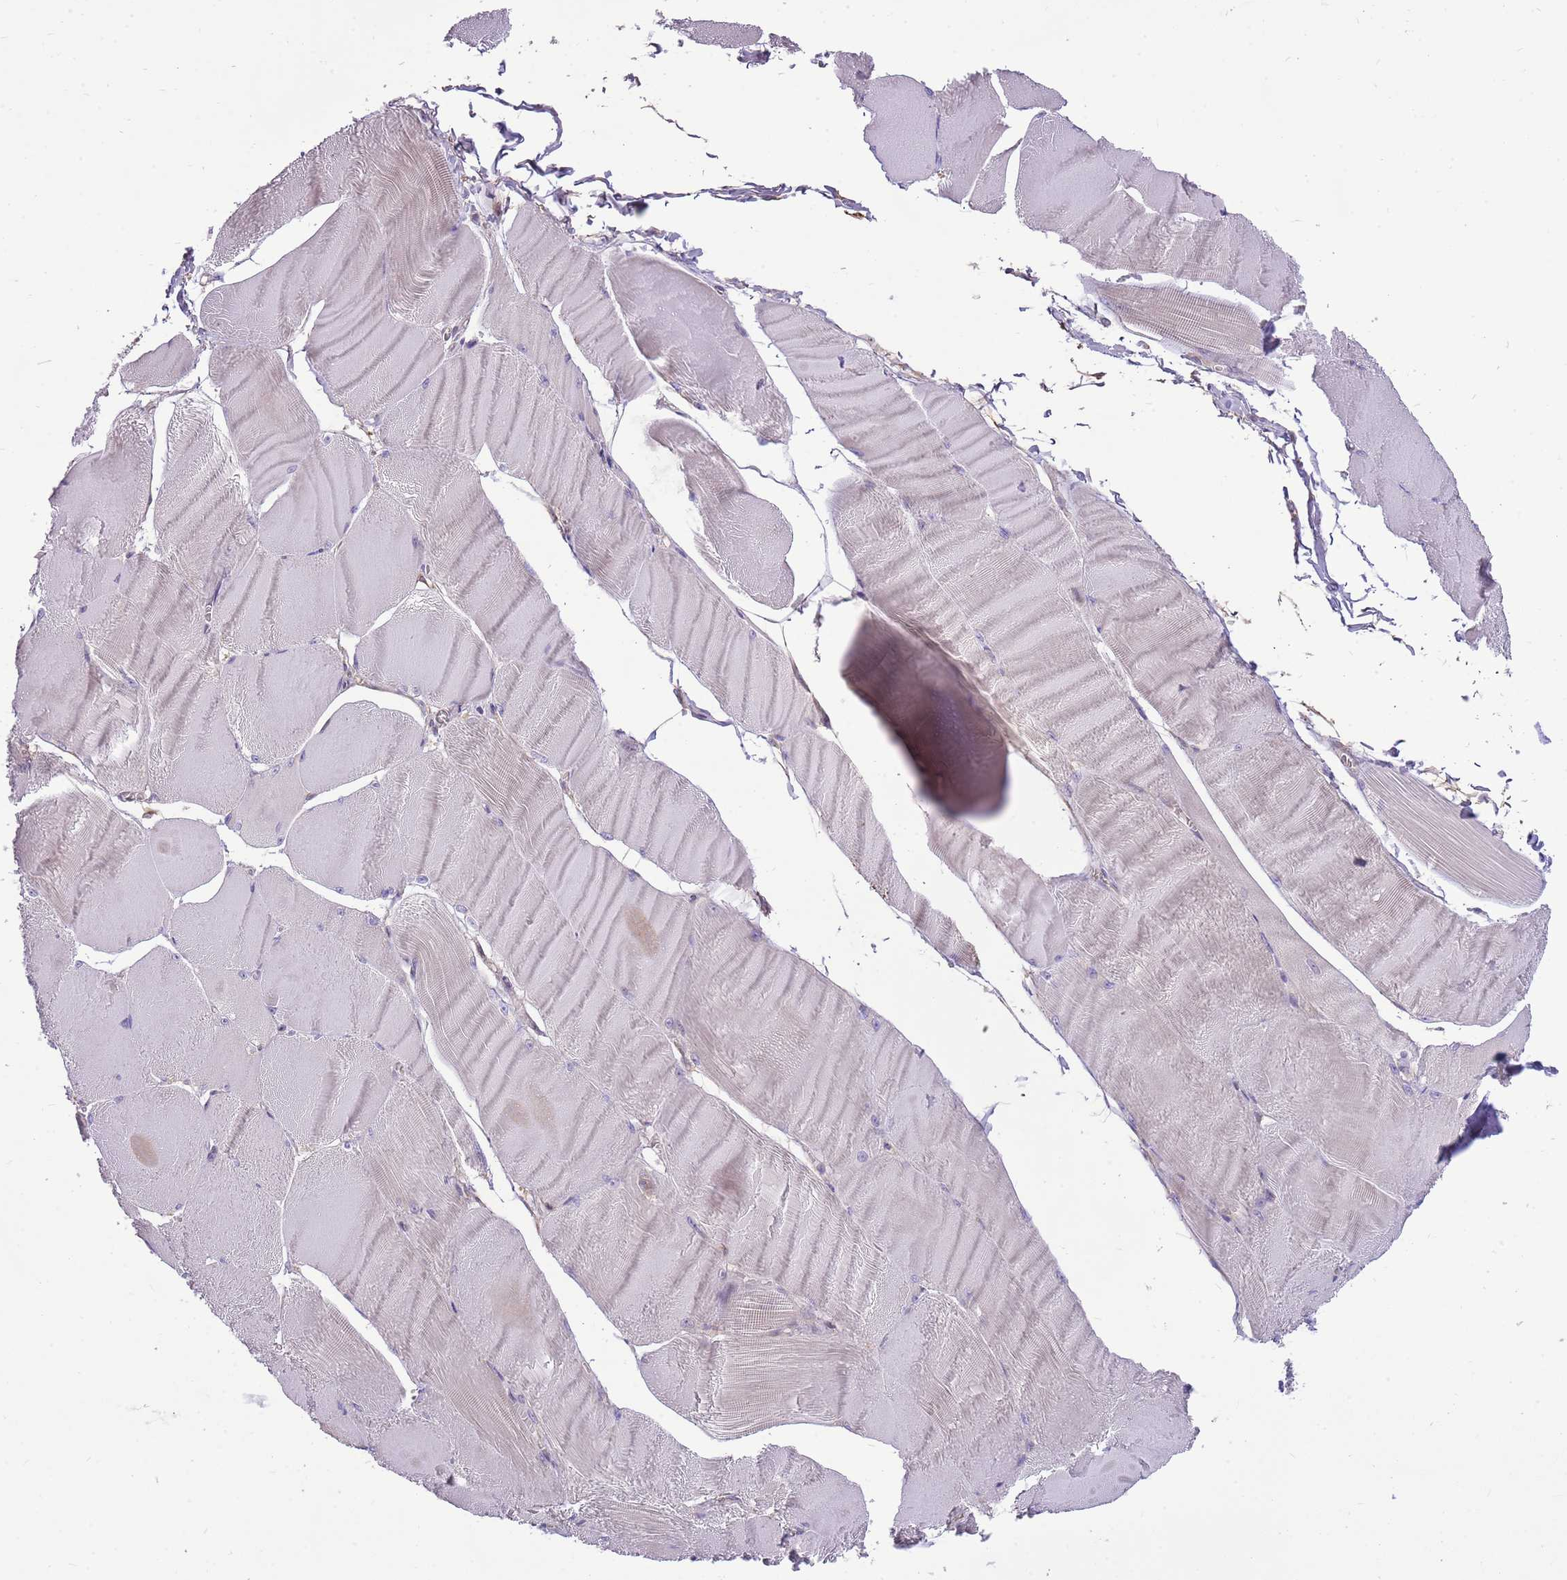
{"staining": {"intensity": "weak", "quantity": "<25%", "location": "cytoplasmic/membranous"}, "tissue": "skeletal muscle", "cell_type": "Myocytes", "image_type": "normal", "snomed": [{"axis": "morphology", "description": "Normal tissue, NOS"}, {"axis": "morphology", "description": "Basal cell carcinoma"}, {"axis": "topography", "description": "Skeletal muscle"}], "caption": "Immunohistochemistry (IHC) photomicrograph of unremarkable skeletal muscle stained for a protein (brown), which displays no positivity in myocytes.", "gene": "WASHC4", "patient": {"sex": "female", "age": 64}}